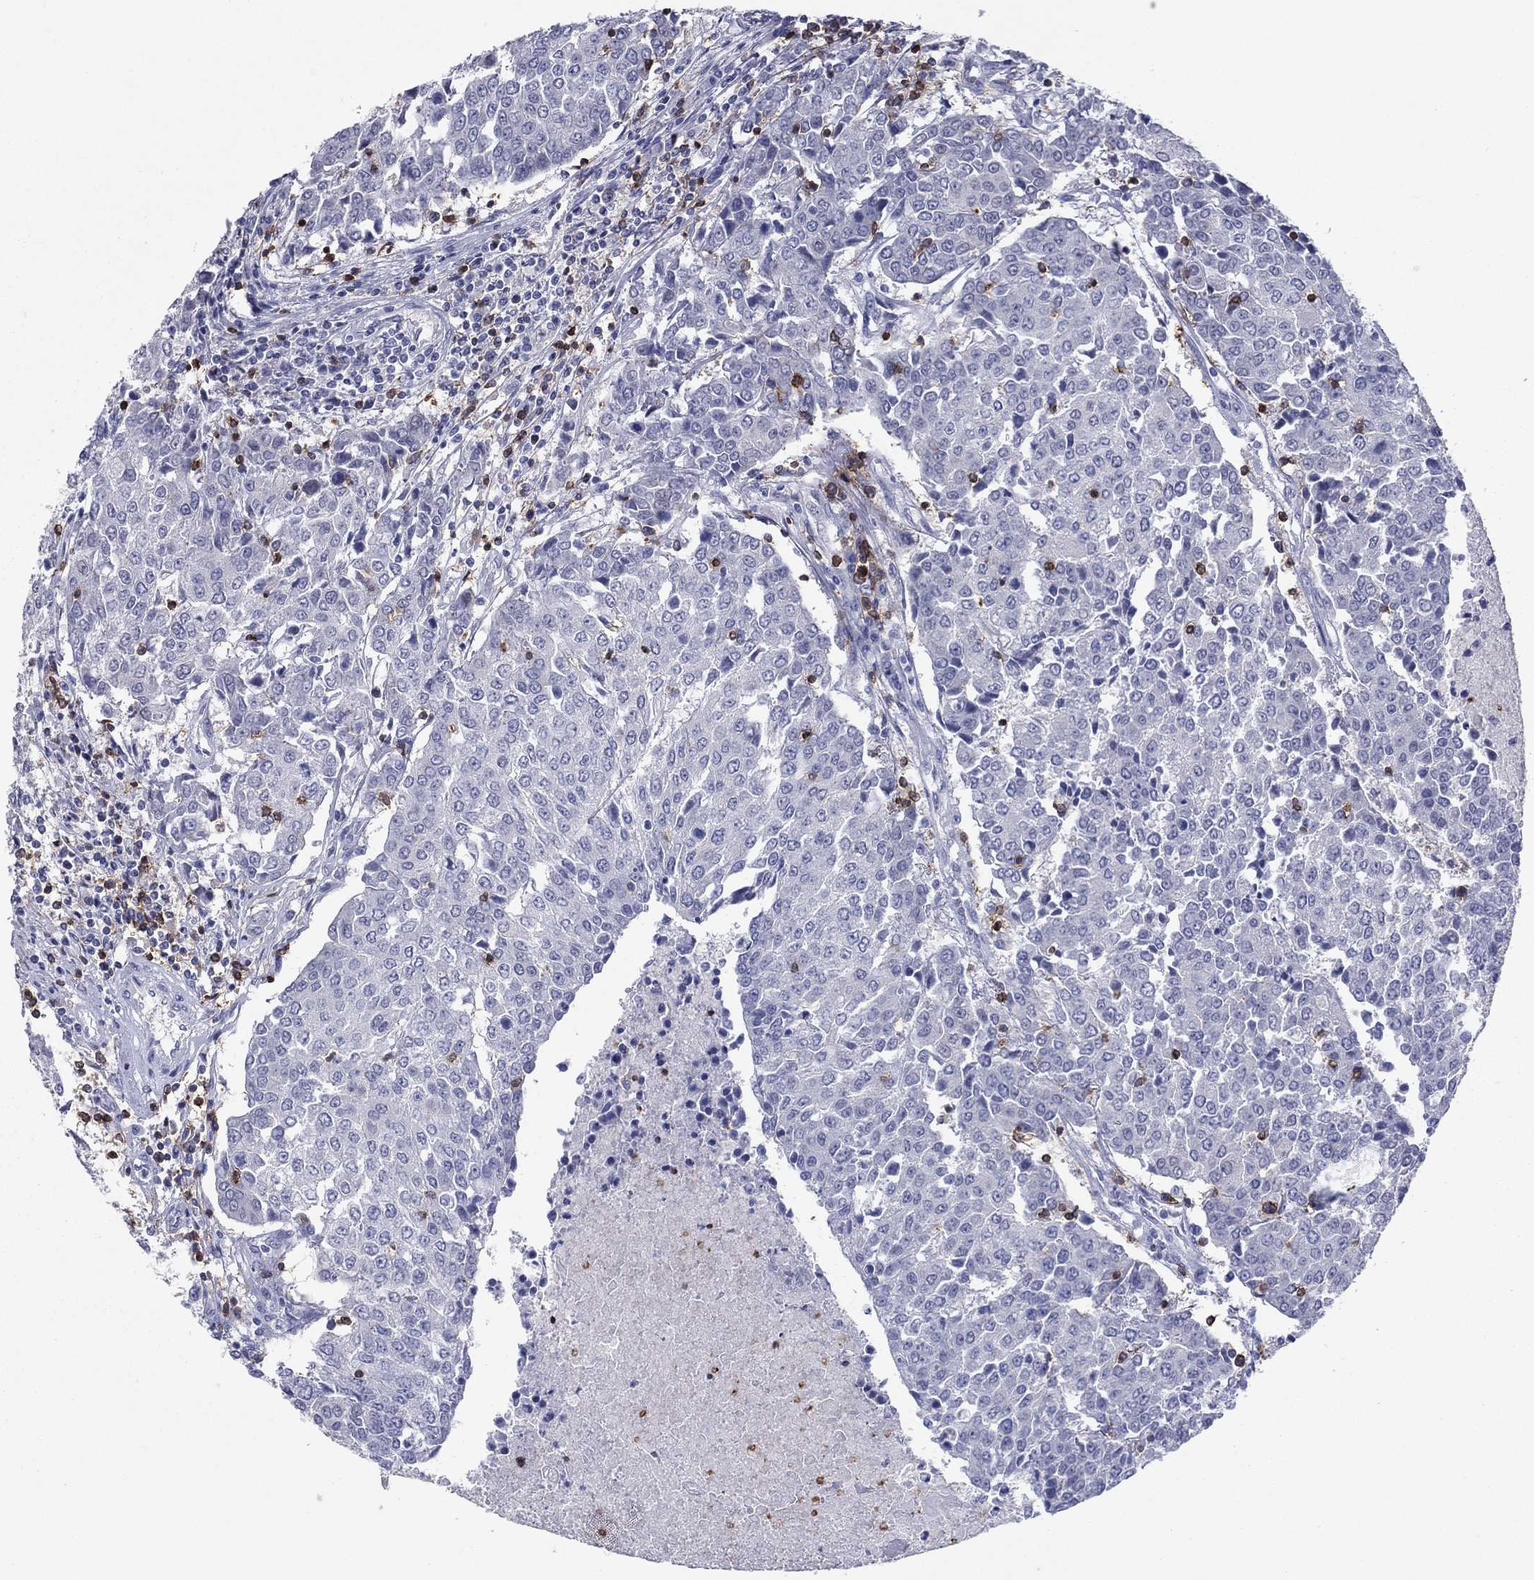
{"staining": {"intensity": "negative", "quantity": "none", "location": "none"}, "tissue": "urothelial cancer", "cell_type": "Tumor cells", "image_type": "cancer", "snomed": [{"axis": "morphology", "description": "Urothelial carcinoma, High grade"}, {"axis": "topography", "description": "Urinary bladder"}], "caption": "Photomicrograph shows no significant protein staining in tumor cells of urothelial carcinoma (high-grade).", "gene": "ITGAE", "patient": {"sex": "female", "age": 85}}